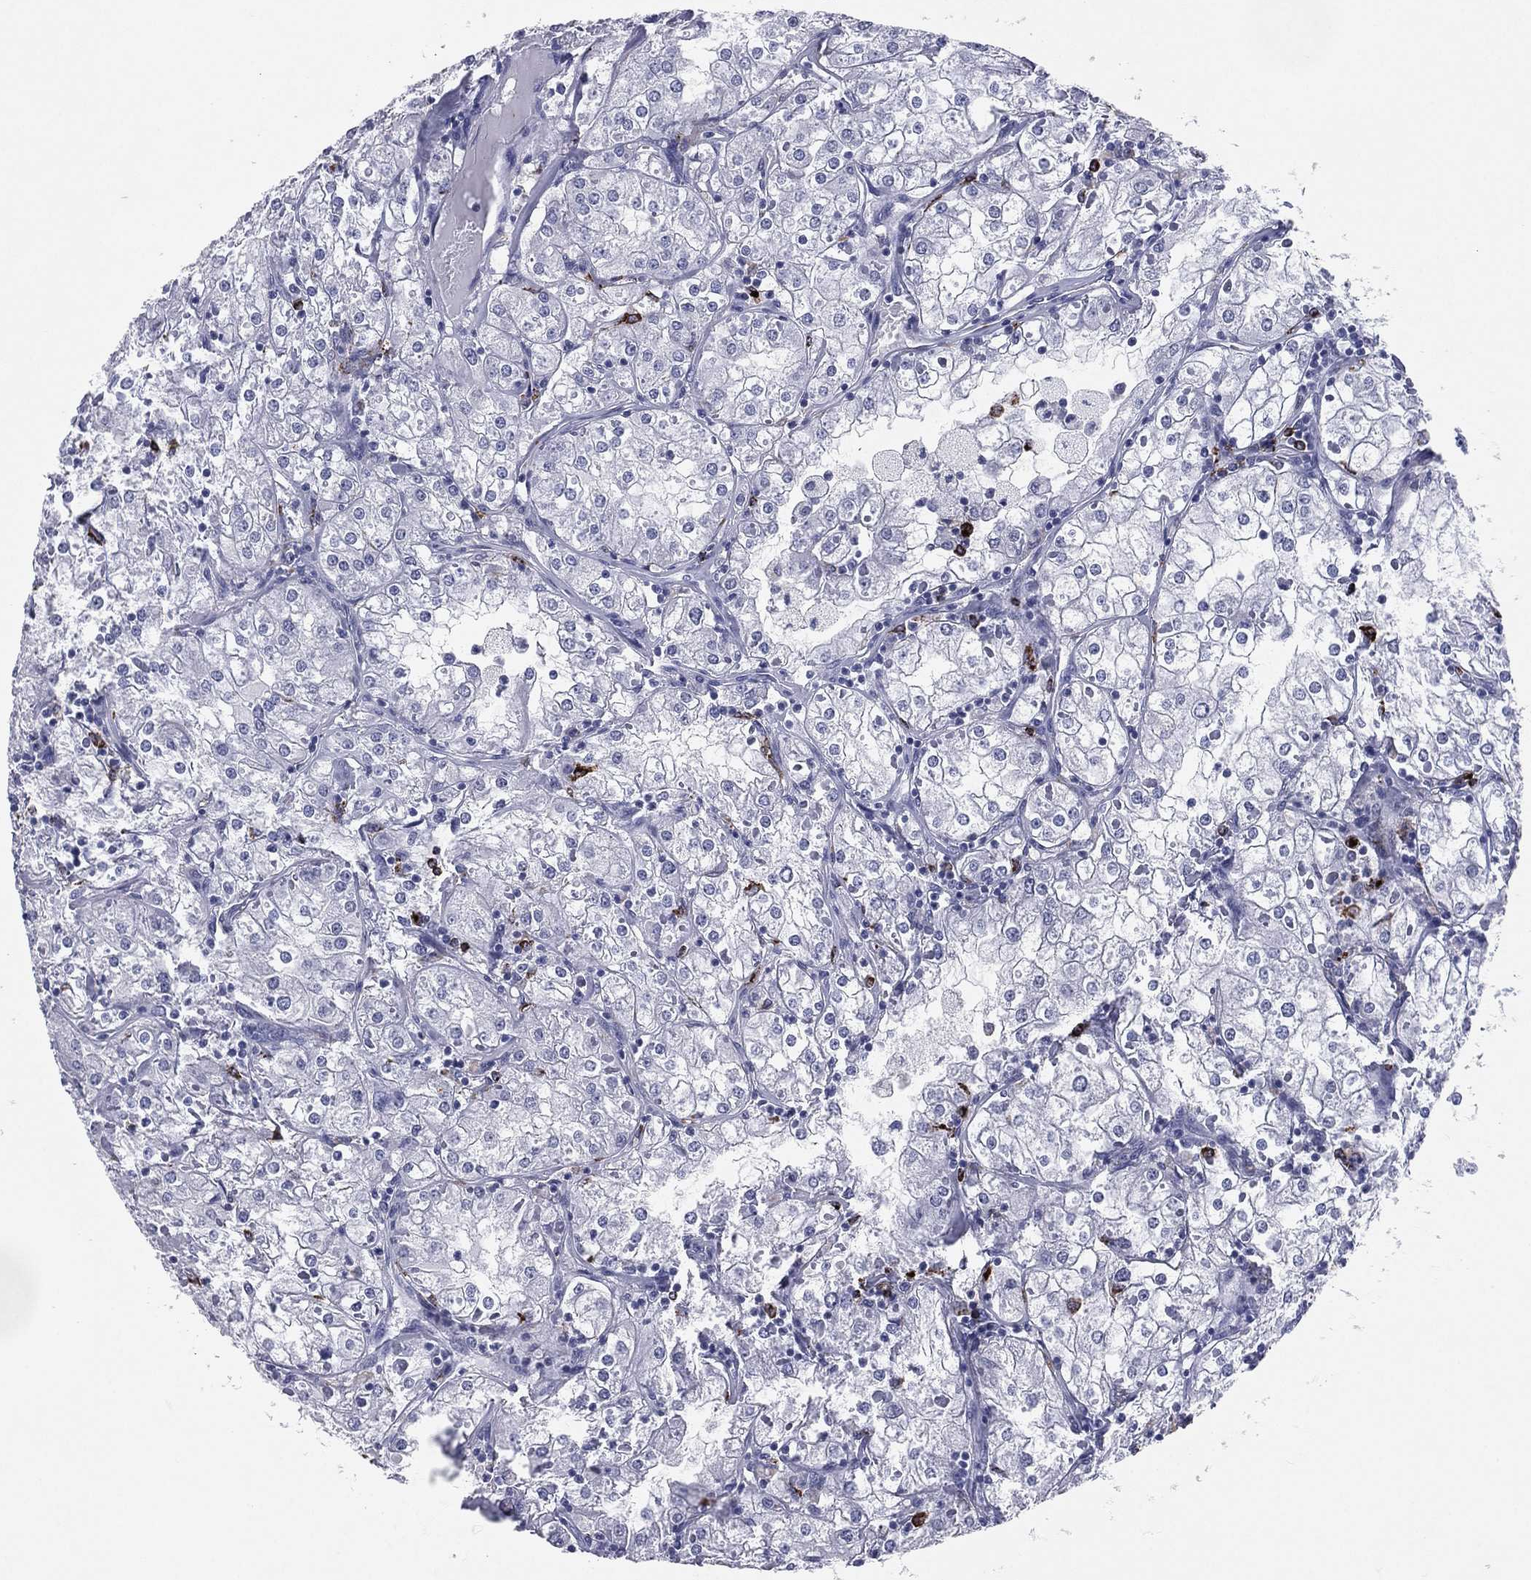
{"staining": {"intensity": "negative", "quantity": "none", "location": "none"}, "tissue": "renal cancer", "cell_type": "Tumor cells", "image_type": "cancer", "snomed": [{"axis": "morphology", "description": "Adenocarcinoma, NOS"}, {"axis": "topography", "description": "Kidney"}], "caption": "This is an immunohistochemistry micrograph of renal cancer. There is no positivity in tumor cells.", "gene": "HLA-DOA", "patient": {"sex": "male", "age": 77}}